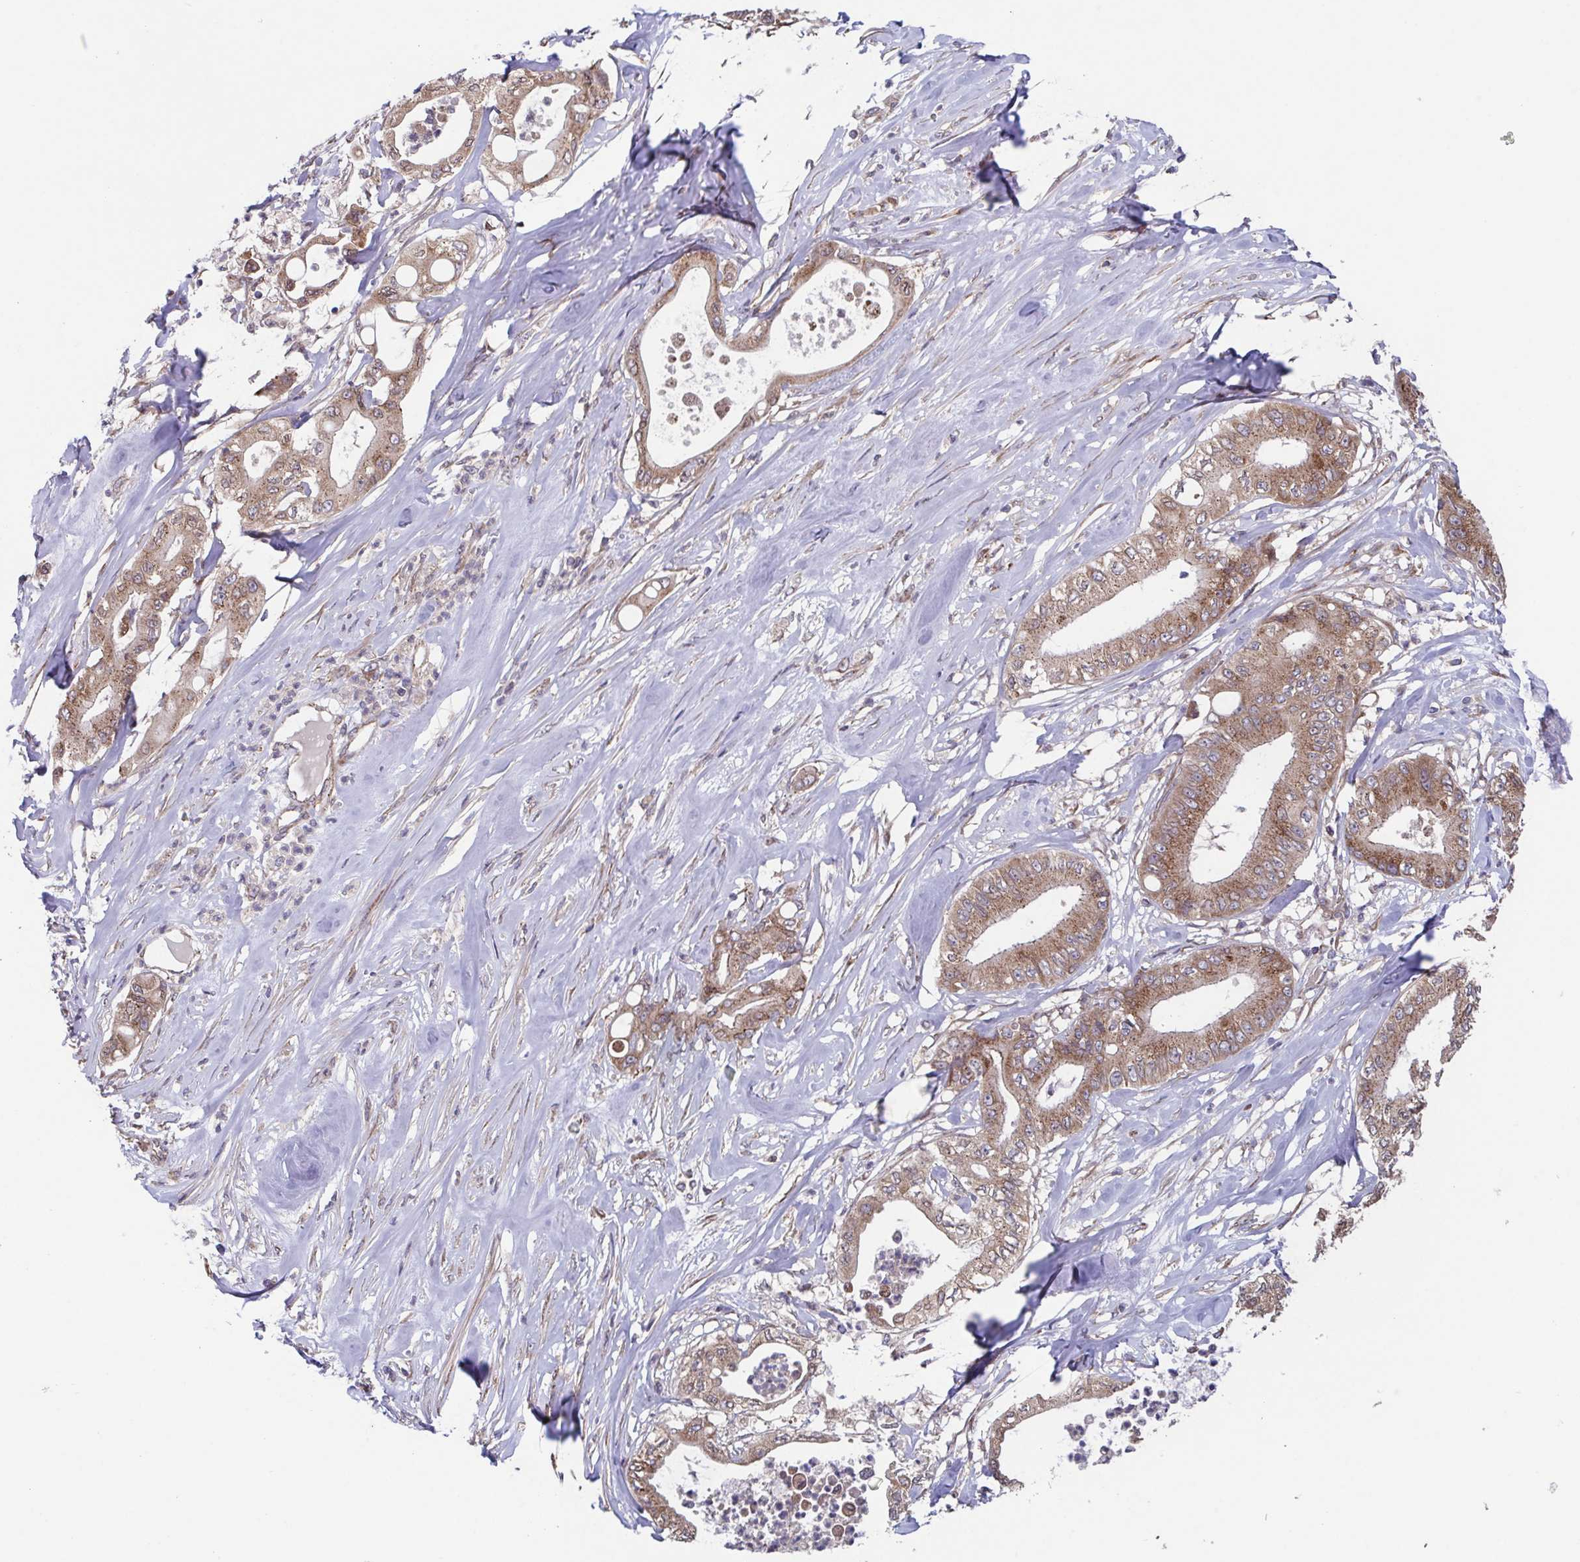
{"staining": {"intensity": "moderate", "quantity": ">75%", "location": "cytoplasmic/membranous"}, "tissue": "pancreatic cancer", "cell_type": "Tumor cells", "image_type": "cancer", "snomed": [{"axis": "morphology", "description": "Adenocarcinoma, NOS"}, {"axis": "topography", "description": "Pancreas"}], "caption": "Pancreatic cancer tissue displays moderate cytoplasmic/membranous staining in approximately >75% of tumor cells, visualized by immunohistochemistry.", "gene": "COPB1", "patient": {"sex": "male", "age": 71}}